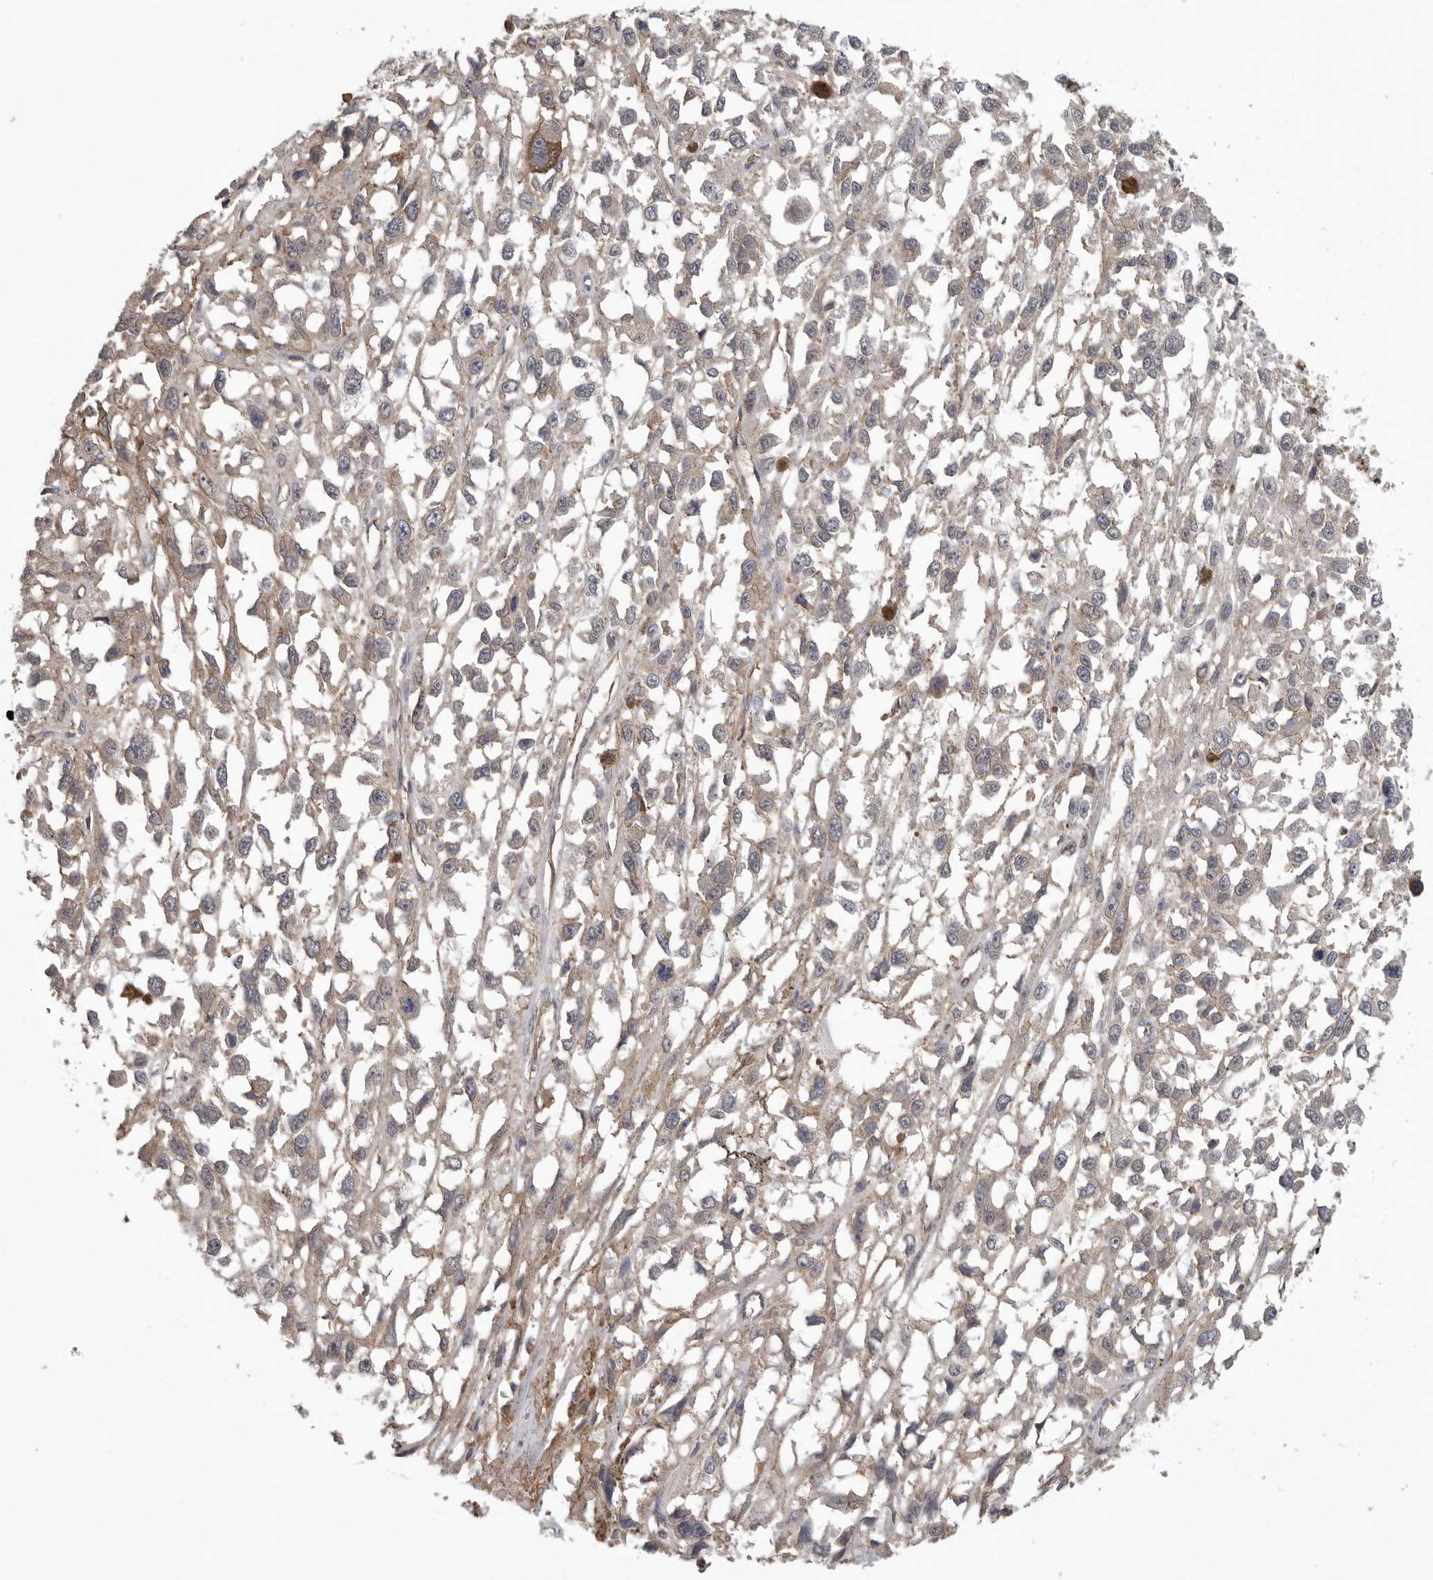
{"staining": {"intensity": "negative", "quantity": "none", "location": "none"}, "tissue": "melanoma", "cell_type": "Tumor cells", "image_type": "cancer", "snomed": [{"axis": "morphology", "description": "Malignant melanoma, Metastatic site"}, {"axis": "topography", "description": "Lymph node"}], "caption": "This is an IHC image of human melanoma. There is no expression in tumor cells.", "gene": "NECTIN2", "patient": {"sex": "male", "age": 59}}